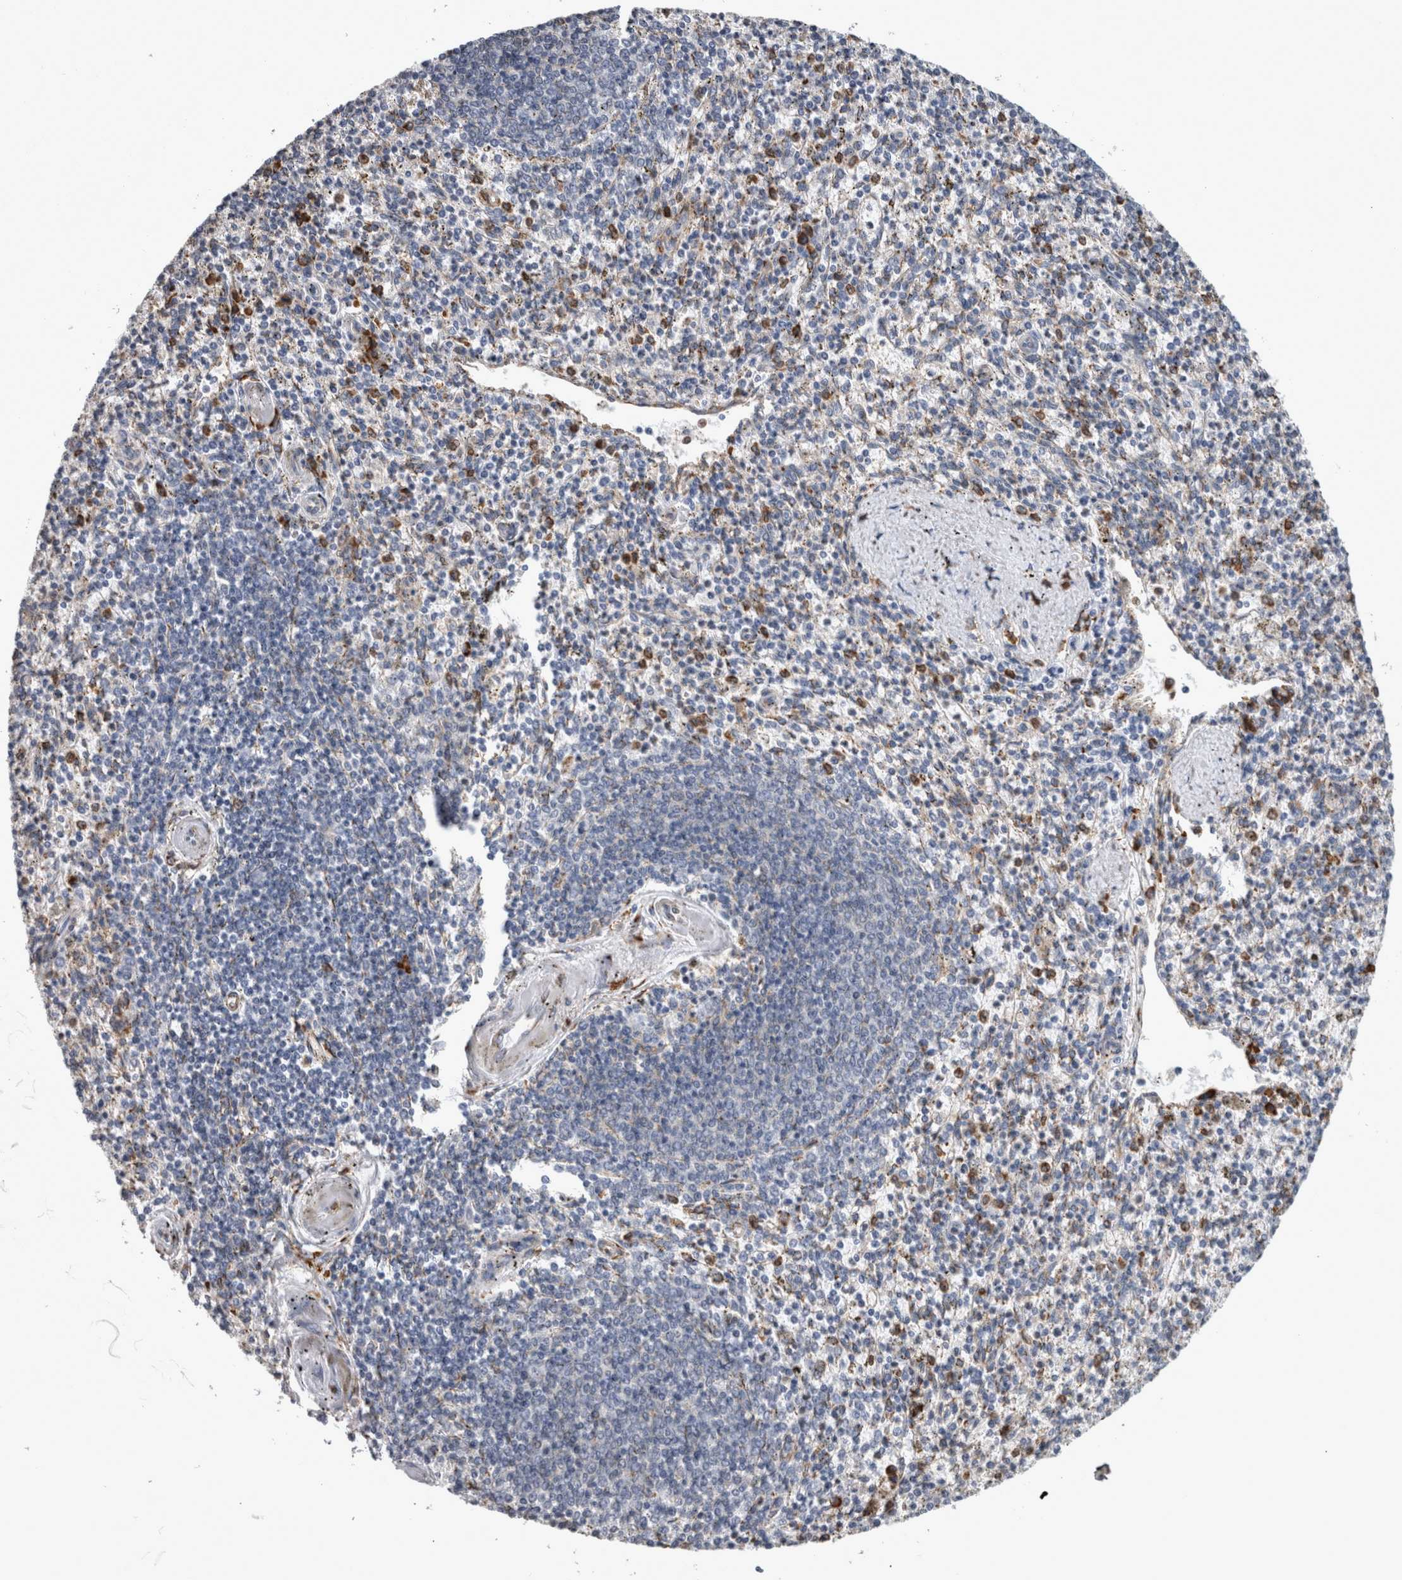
{"staining": {"intensity": "strong", "quantity": "<25%", "location": "cytoplasmic/membranous"}, "tissue": "spleen", "cell_type": "Cells in red pulp", "image_type": "normal", "snomed": [{"axis": "morphology", "description": "Normal tissue, NOS"}, {"axis": "topography", "description": "Spleen"}], "caption": "Immunohistochemistry (IHC) photomicrograph of benign spleen: human spleen stained using IHC exhibits medium levels of strong protein expression localized specifically in the cytoplasmic/membranous of cells in red pulp, appearing as a cytoplasmic/membranous brown color.", "gene": "FHIP2B", "patient": {"sex": "male", "age": 72}}